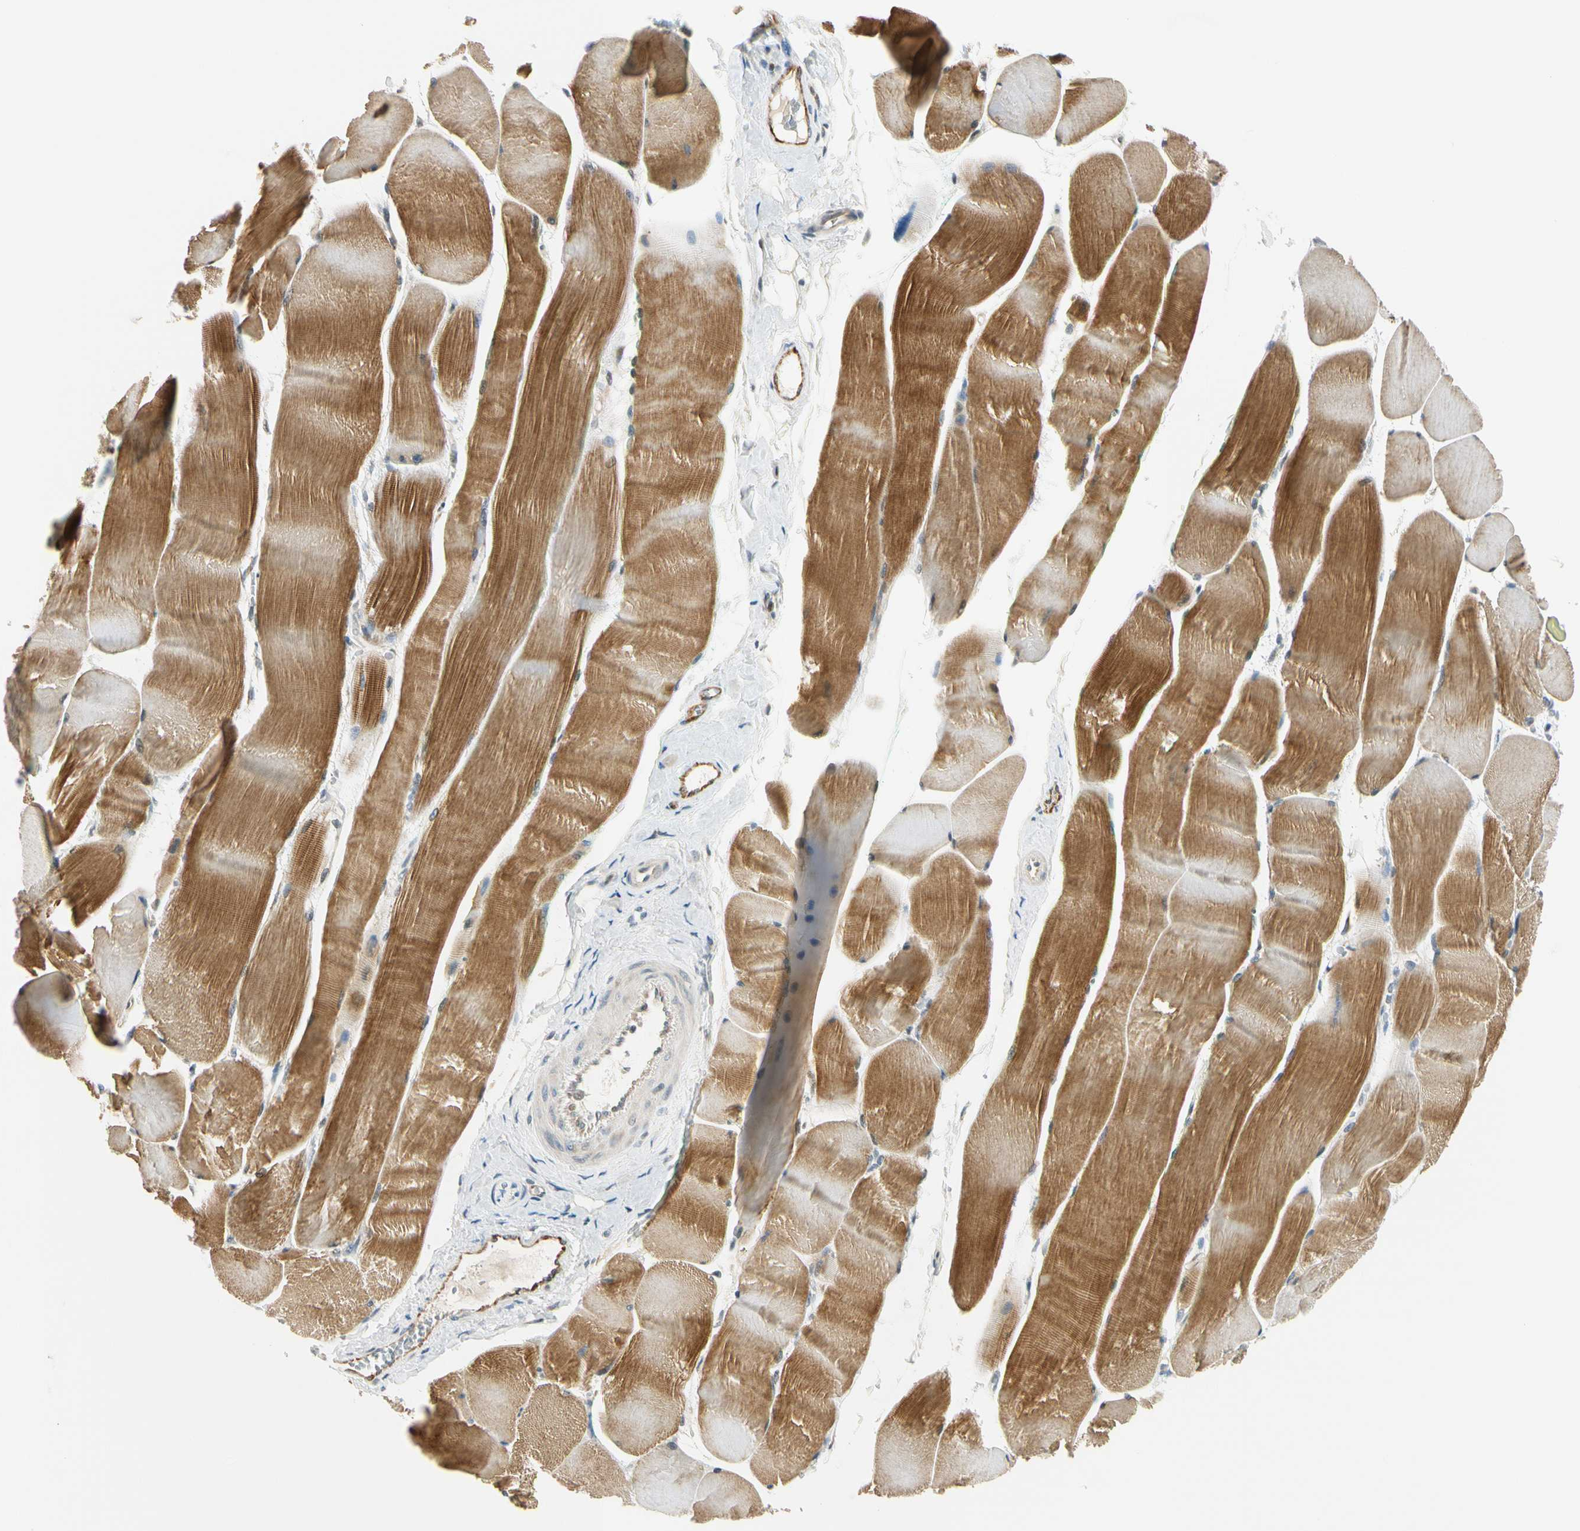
{"staining": {"intensity": "strong", "quantity": ">75%", "location": "cytoplasmic/membranous"}, "tissue": "skeletal muscle", "cell_type": "Myocytes", "image_type": "normal", "snomed": [{"axis": "morphology", "description": "Normal tissue, NOS"}, {"axis": "morphology", "description": "Squamous cell carcinoma, NOS"}, {"axis": "topography", "description": "Skeletal muscle"}], "caption": "Strong cytoplasmic/membranous protein staining is present in approximately >75% of myocytes in skeletal muscle. Using DAB (brown) and hematoxylin (blue) stains, captured at high magnification using brightfield microscopy.", "gene": "NPDC1", "patient": {"sex": "male", "age": 51}}